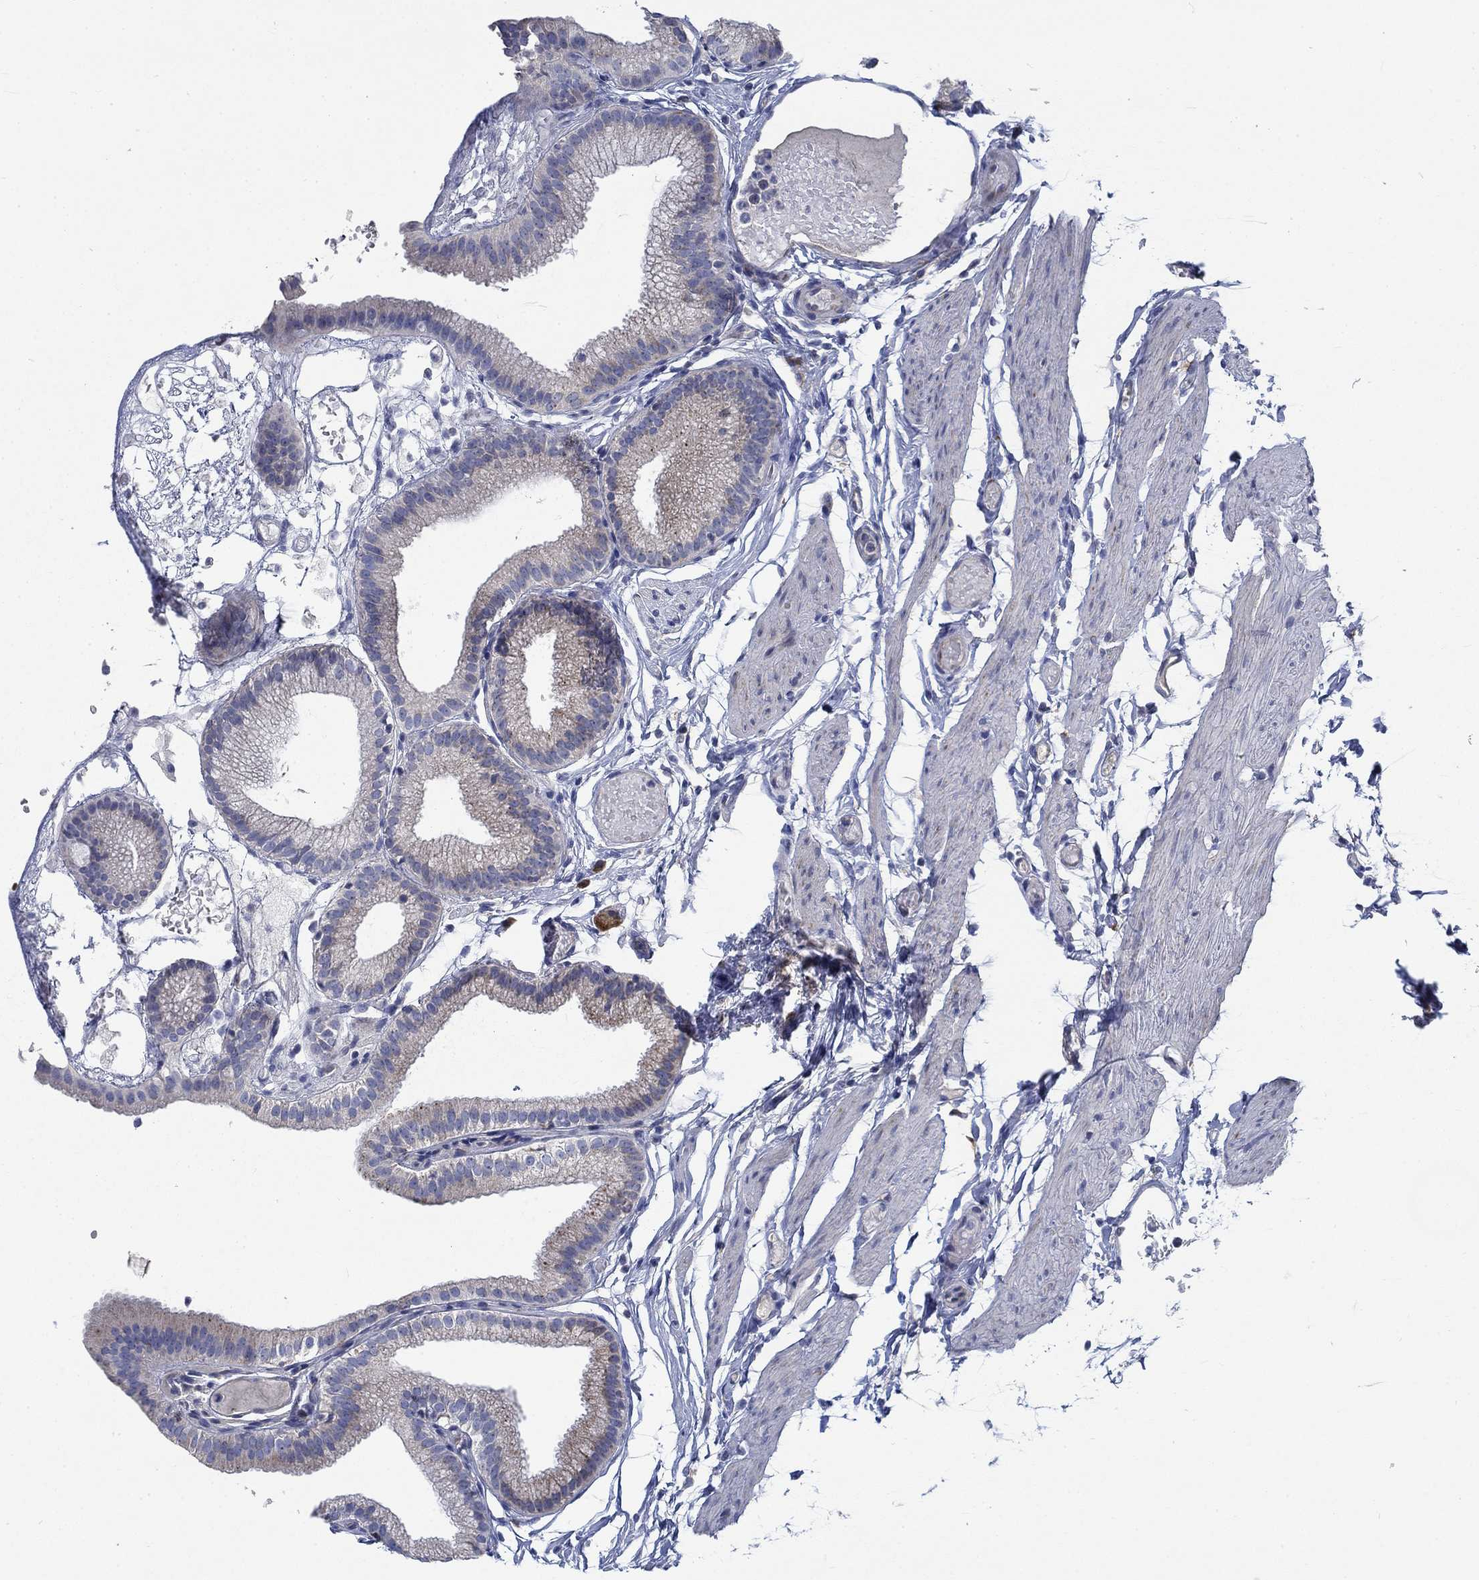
{"staining": {"intensity": "weak", "quantity": "25%-75%", "location": "cytoplasmic/membranous"}, "tissue": "gallbladder", "cell_type": "Glandular cells", "image_type": "normal", "snomed": [{"axis": "morphology", "description": "Normal tissue, NOS"}, {"axis": "topography", "description": "Gallbladder"}], "caption": "Weak cytoplasmic/membranous positivity is seen in approximately 25%-75% of glandular cells in benign gallbladder.", "gene": "MMP24", "patient": {"sex": "female", "age": 45}}